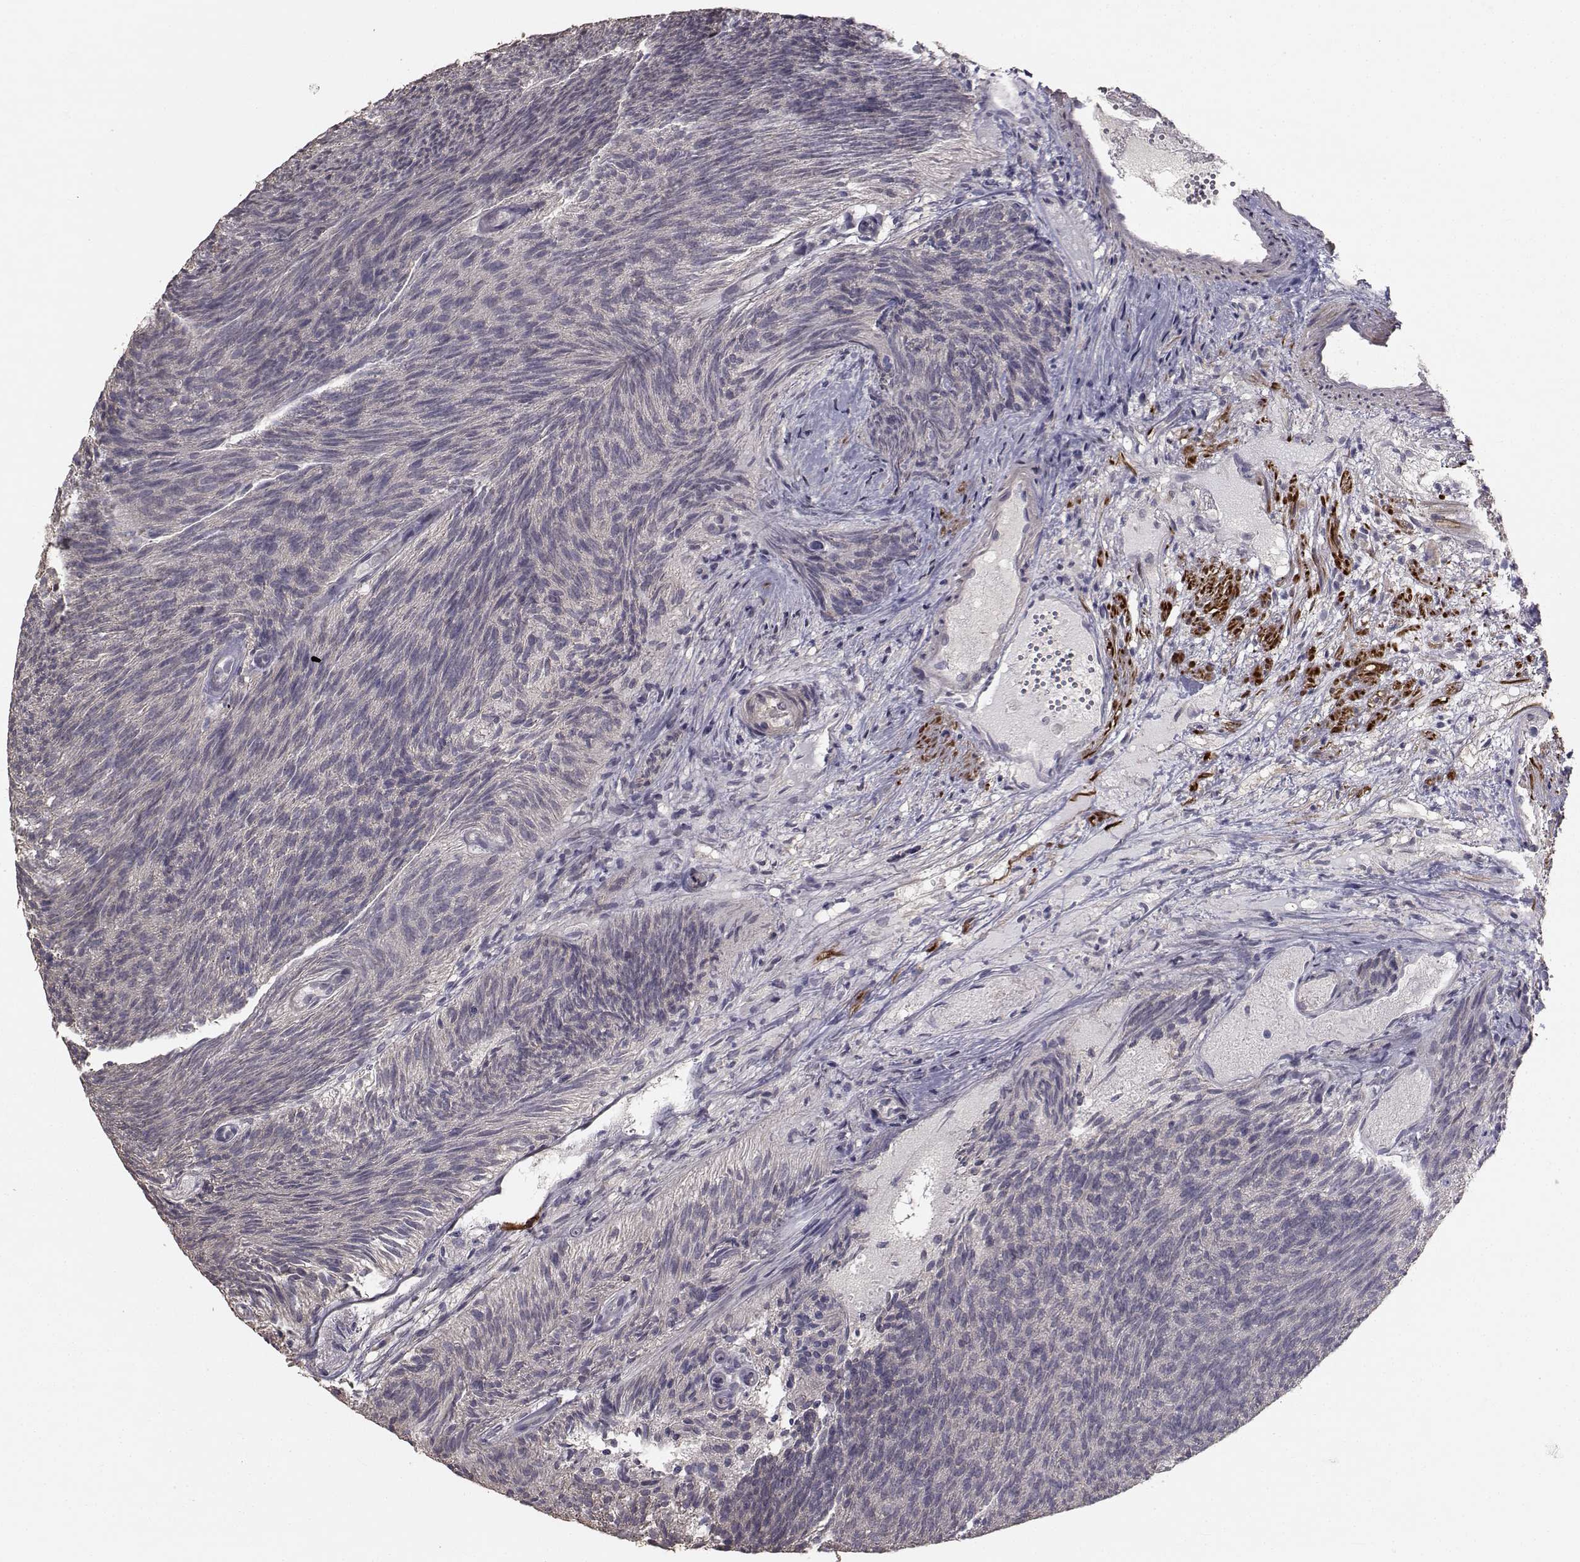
{"staining": {"intensity": "negative", "quantity": "none", "location": "none"}, "tissue": "urothelial cancer", "cell_type": "Tumor cells", "image_type": "cancer", "snomed": [{"axis": "morphology", "description": "Urothelial carcinoma, Low grade"}, {"axis": "topography", "description": "Urinary bladder"}], "caption": "The micrograph exhibits no staining of tumor cells in urothelial carcinoma (low-grade). (Brightfield microscopy of DAB immunohistochemistry (IHC) at high magnification).", "gene": "TRIP10", "patient": {"sex": "male", "age": 77}}